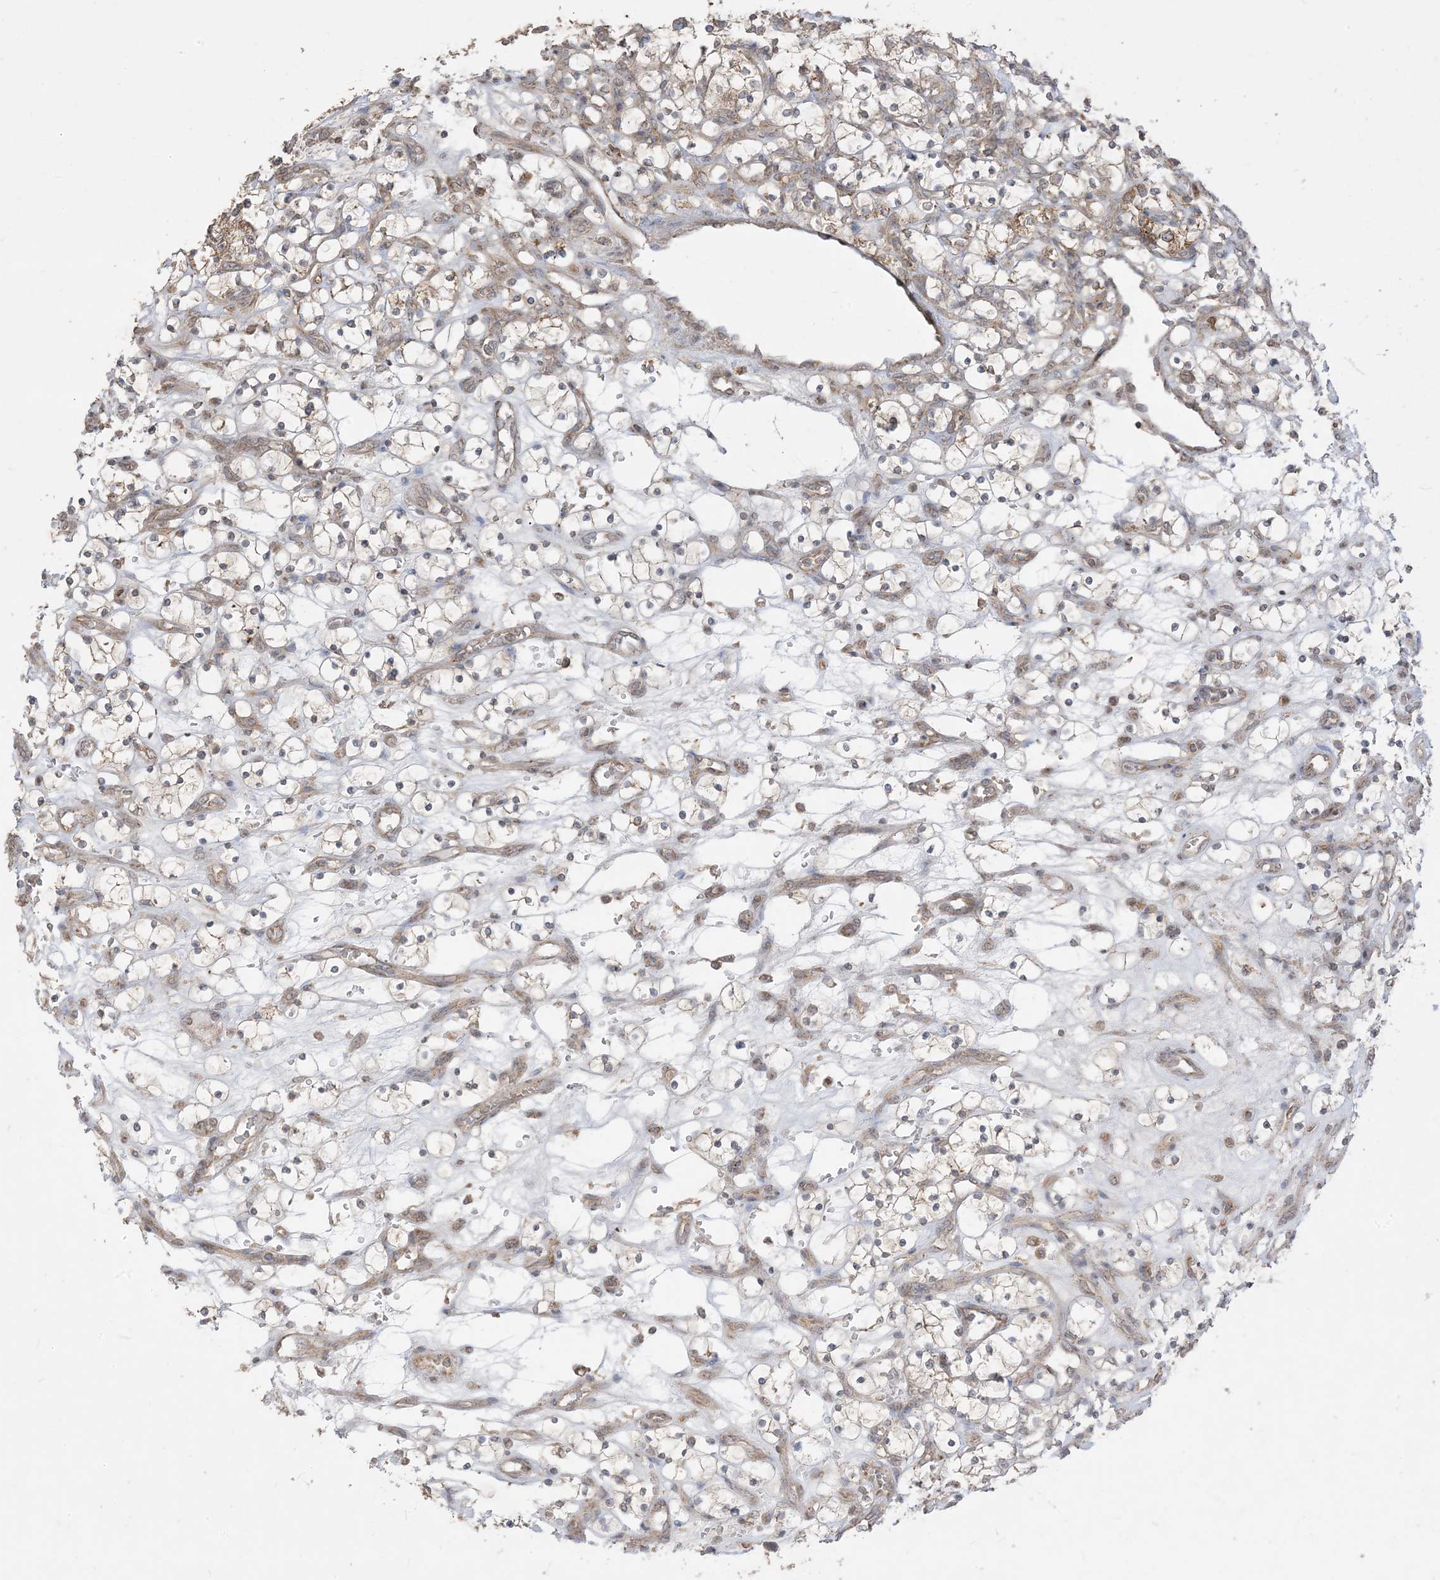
{"staining": {"intensity": "moderate", "quantity": "<25%", "location": "cytoplasmic/membranous"}, "tissue": "renal cancer", "cell_type": "Tumor cells", "image_type": "cancer", "snomed": [{"axis": "morphology", "description": "Adenocarcinoma, NOS"}, {"axis": "topography", "description": "Kidney"}], "caption": "The photomicrograph reveals staining of renal cancer, revealing moderate cytoplasmic/membranous protein staining (brown color) within tumor cells. (DAB IHC, brown staining for protein, blue staining for nuclei).", "gene": "SIRT3", "patient": {"sex": "female", "age": 69}}